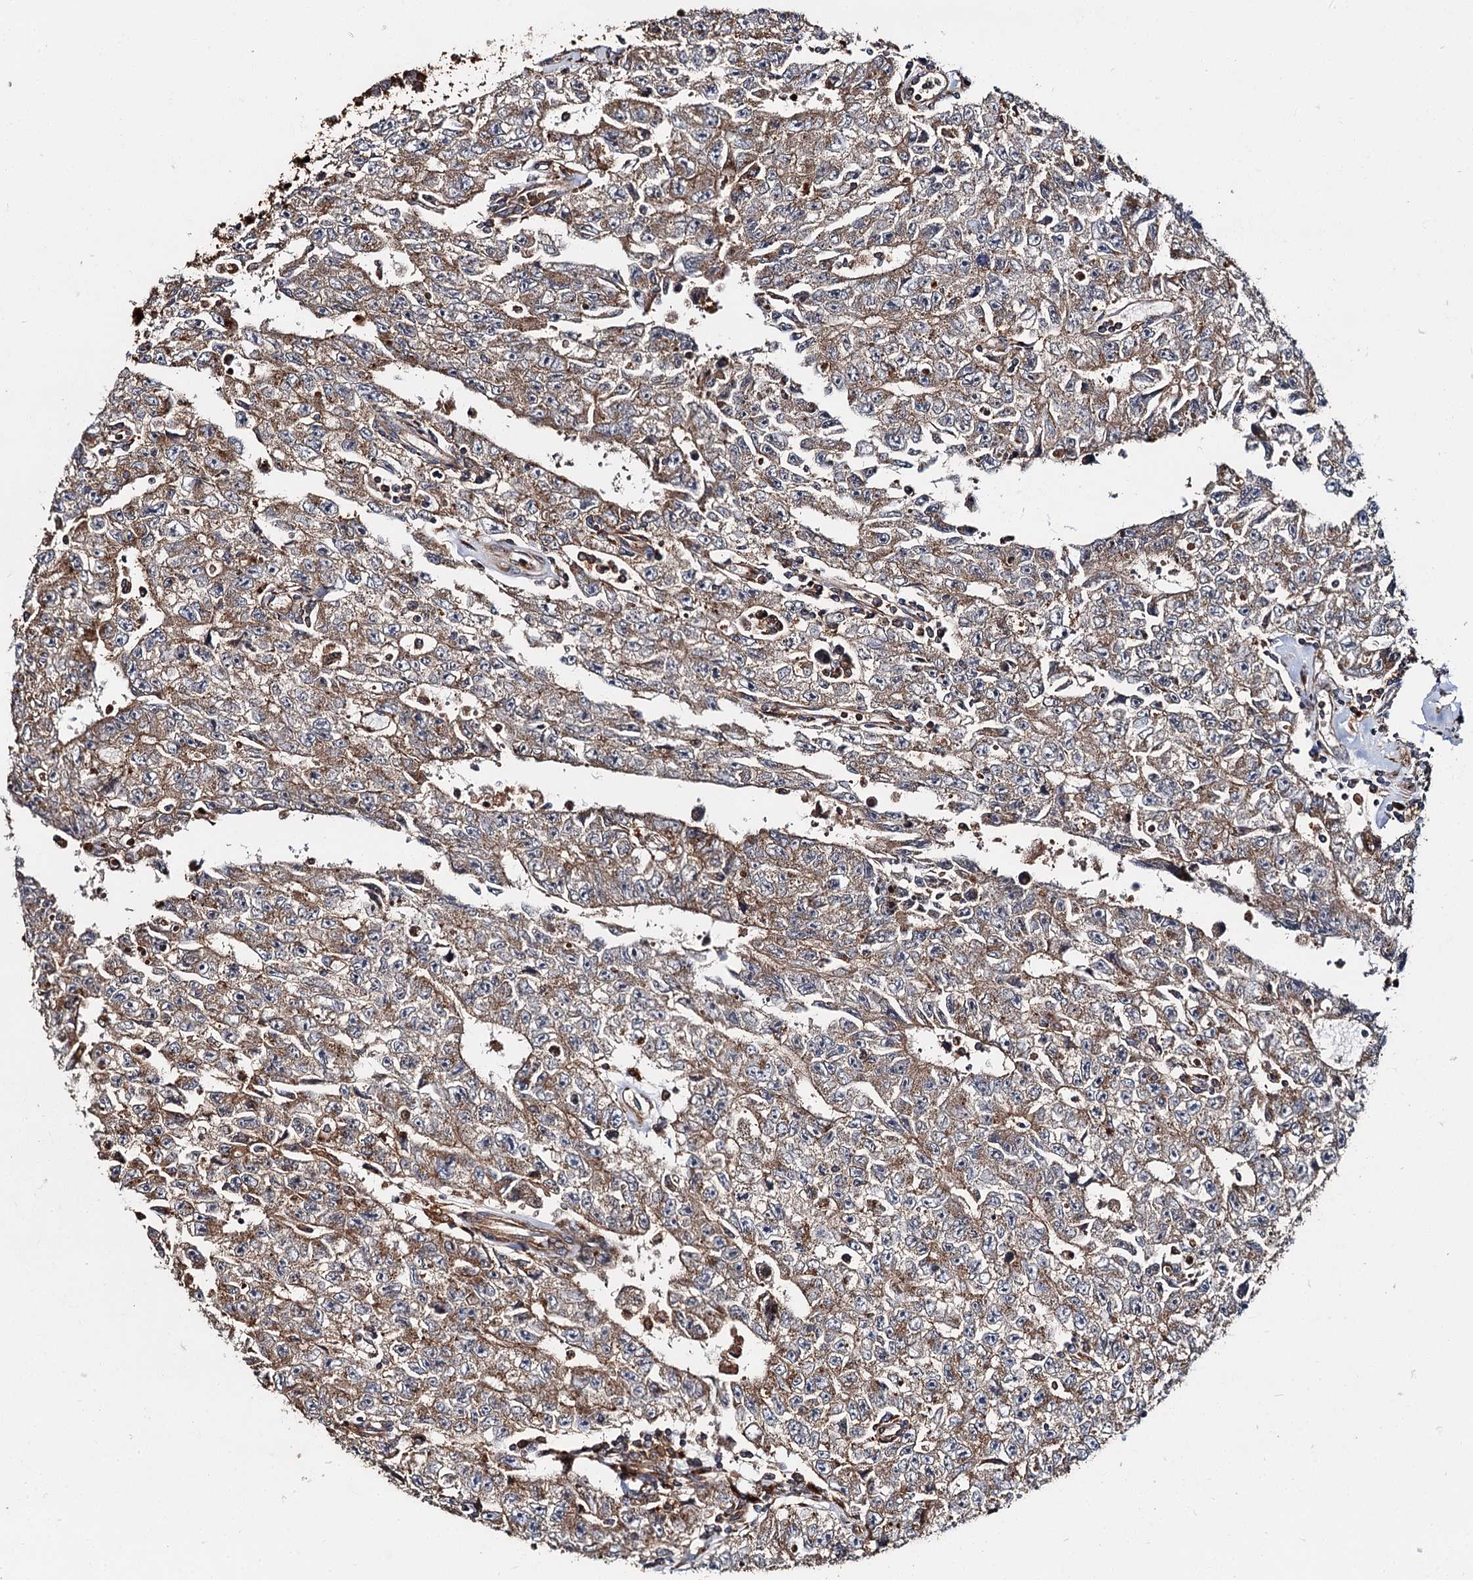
{"staining": {"intensity": "moderate", "quantity": ">75%", "location": "cytoplasmic/membranous"}, "tissue": "testis cancer", "cell_type": "Tumor cells", "image_type": "cancer", "snomed": [{"axis": "morphology", "description": "Carcinoma, Embryonal, NOS"}, {"axis": "topography", "description": "Testis"}], "caption": "There is medium levels of moderate cytoplasmic/membranous positivity in tumor cells of testis cancer, as demonstrated by immunohistochemical staining (brown color).", "gene": "WDR73", "patient": {"sex": "male", "age": 17}}